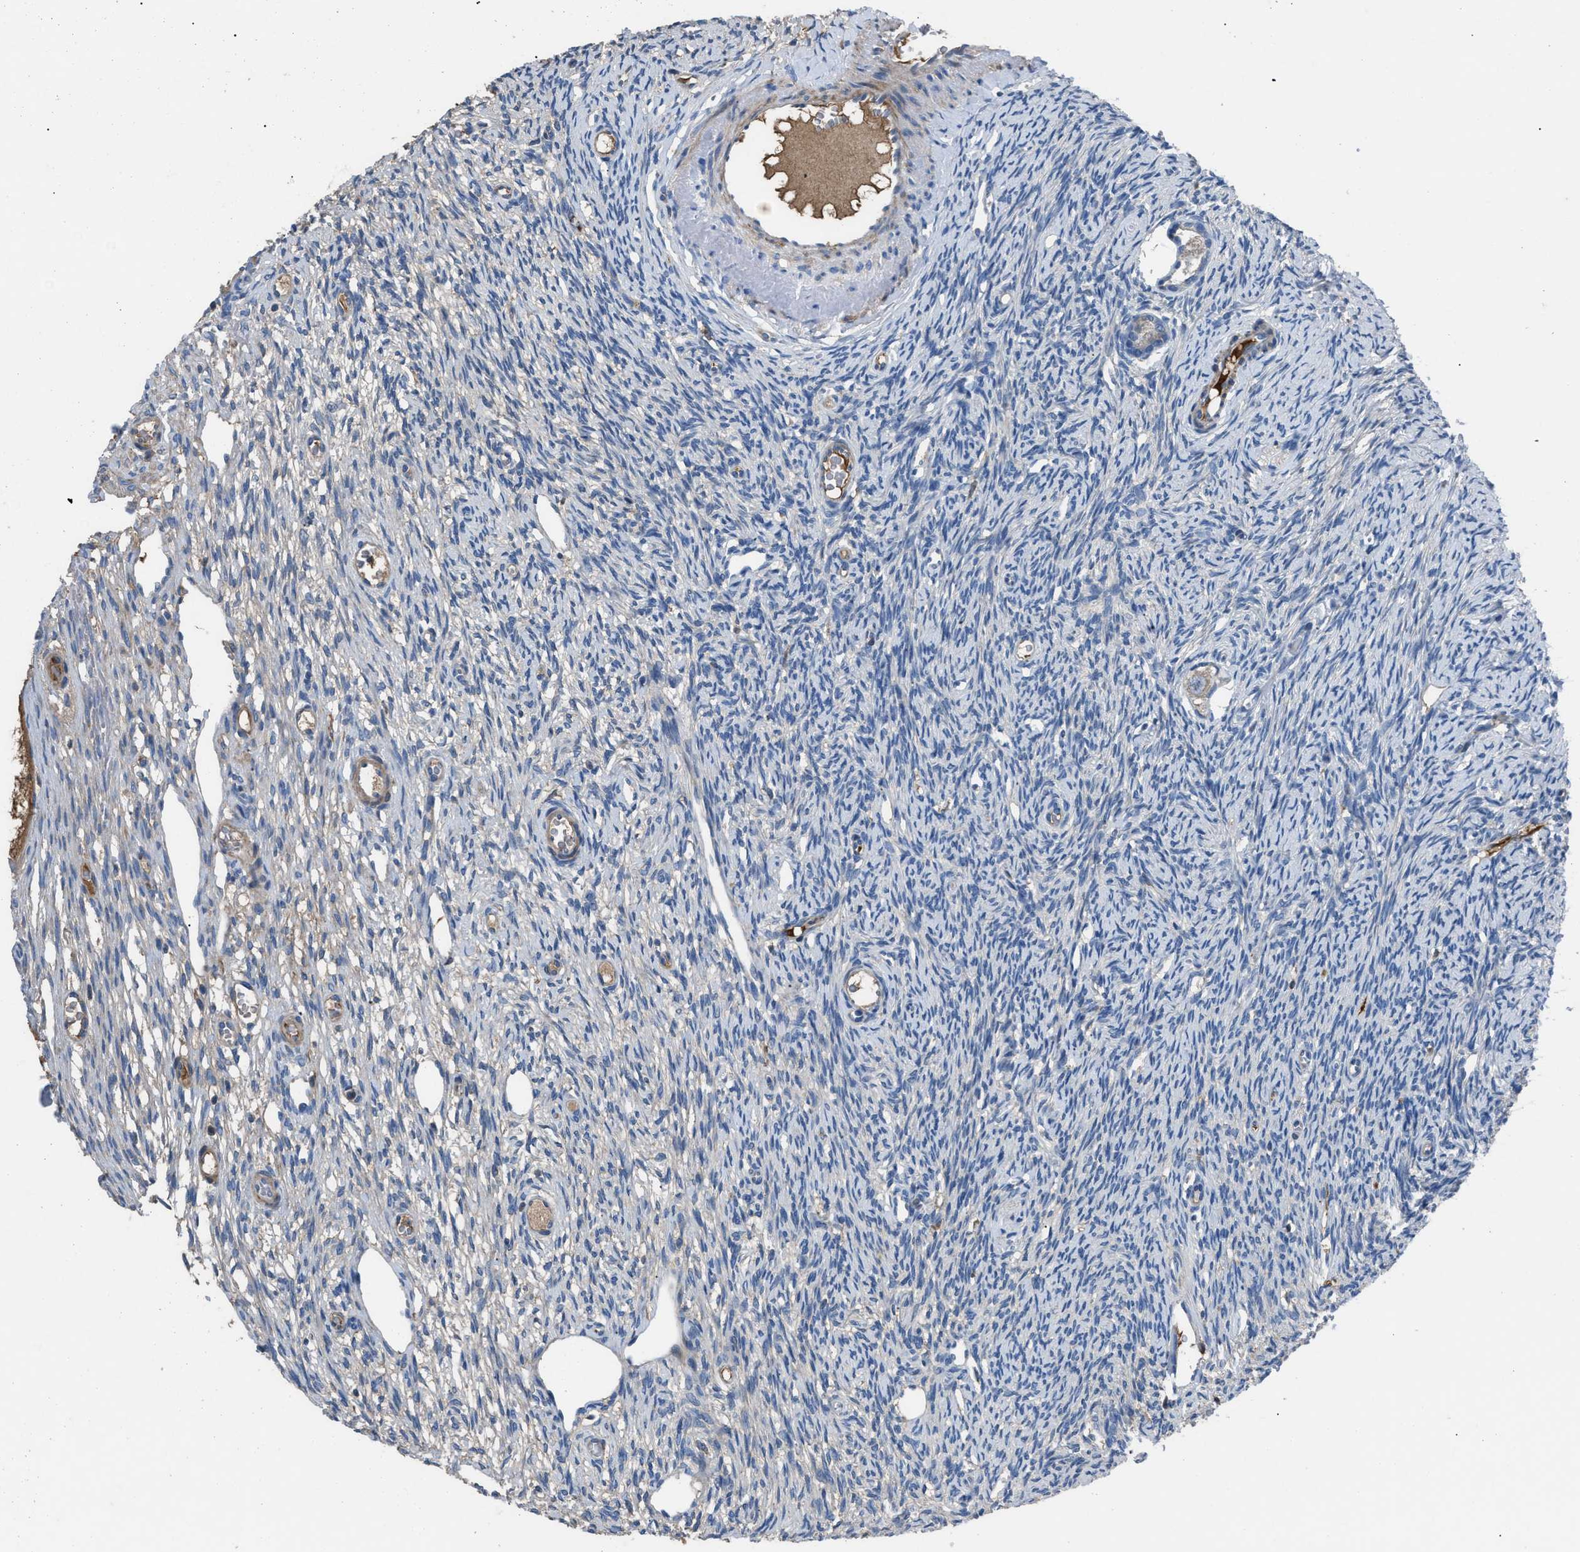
{"staining": {"intensity": "weak", "quantity": "25%-75%", "location": "cytoplasmic/membranous"}, "tissue": "ovary", "cell_type": "Follicle cells", "image_type": "normal", "snomed": [{"axis": "morphology", "description": "Normal tissue, NOS"}, {"axis": "topography", "description": "Ovary"}], "caption": "IHC micrograph of benign ovary: human ovary stained using IHC reveals low levels of weak protein expression localized specifically in the cytoplasmic/membranous of follicle cells, appearing as a cytoplasmic/membranous brown color.", "gene": "SGCZ", "patient": {"sex": "female", "age": 33}}